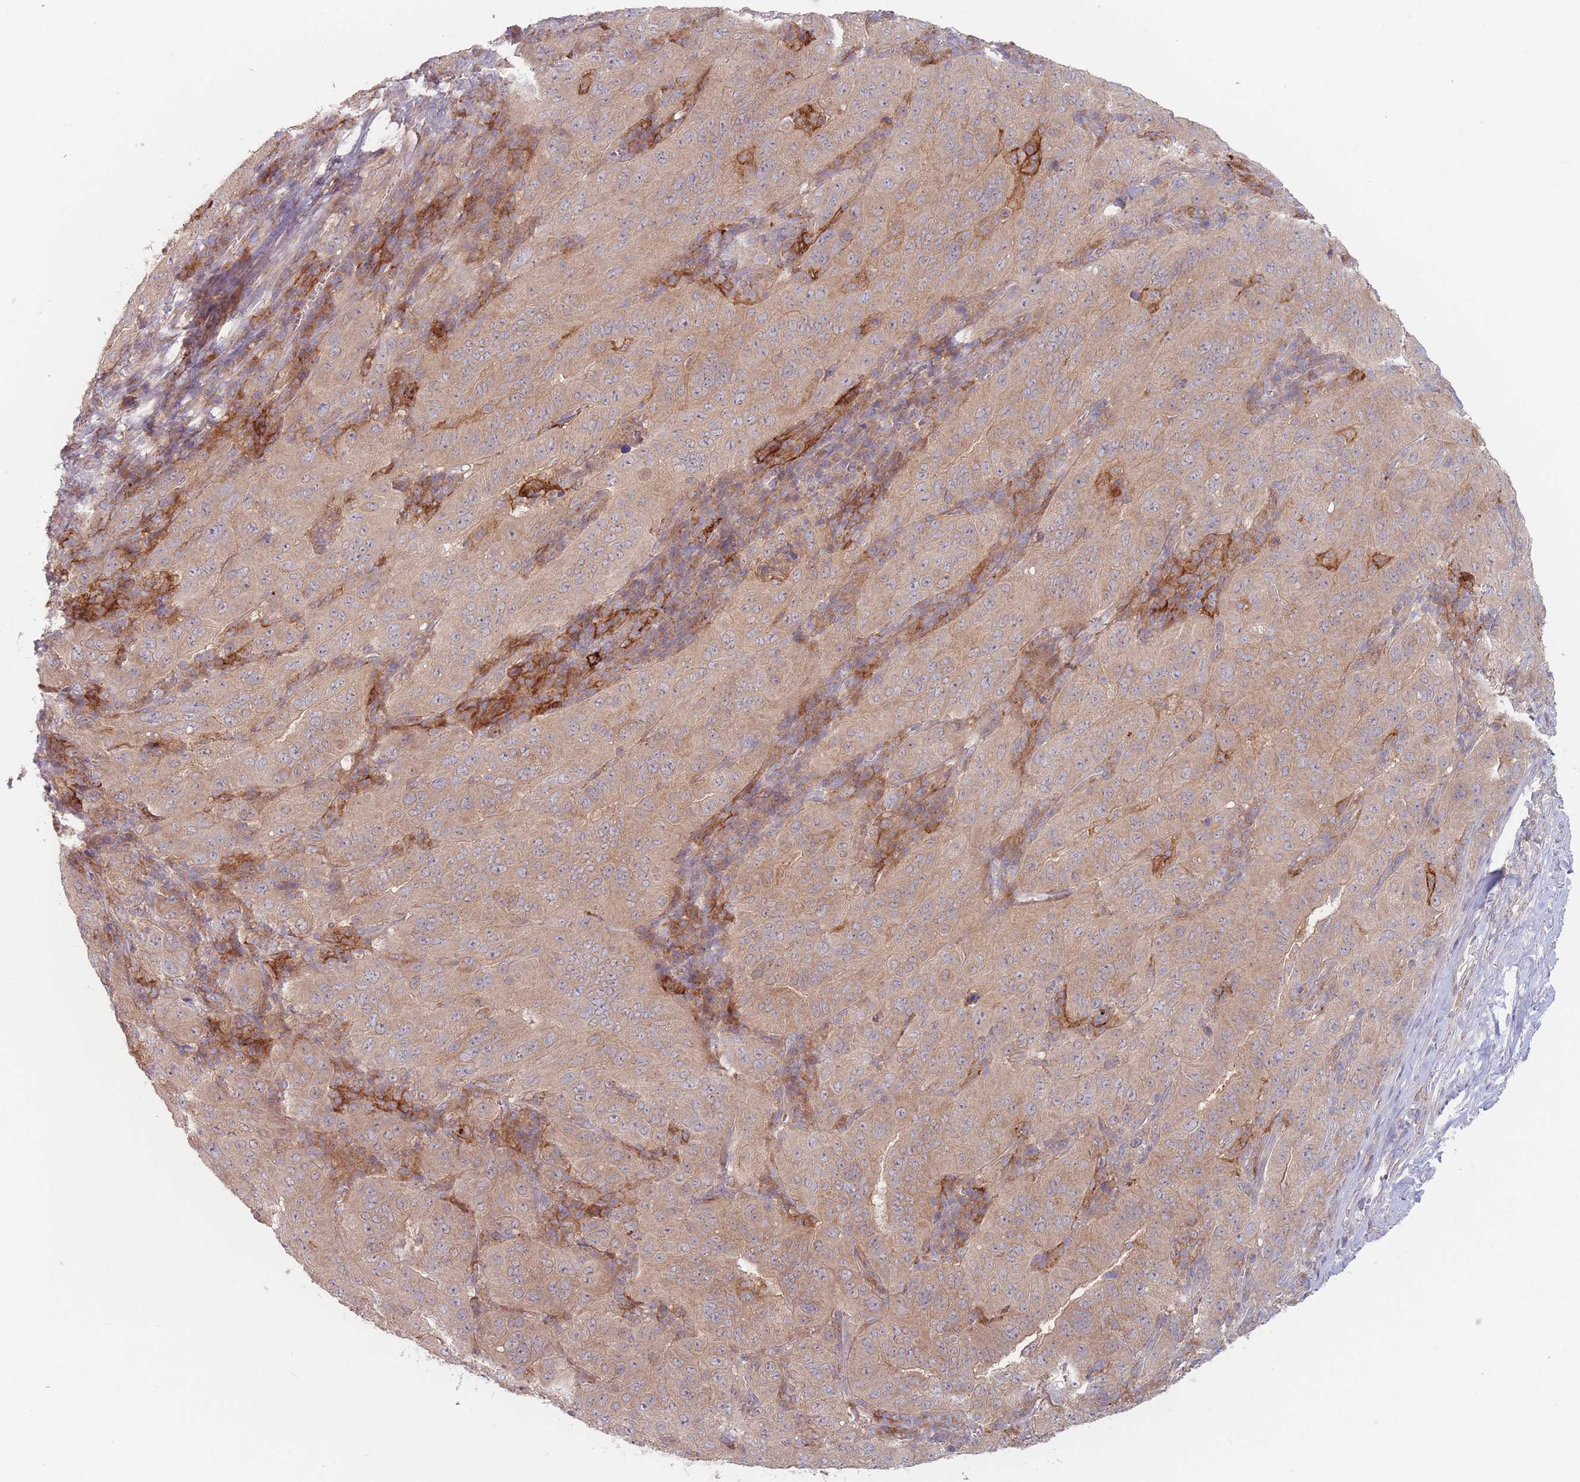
{"staining": {"intensity": "moderate", "quantity": ">75%", "location": "cytoplasmic/membranous"}, "tissue": "pancreatic cancer", "cell_type": "Tumor cells", "image_type": "cancer", "snomed": [{"axis": "morphology", "description": "Adenocarcinoma, NOS"}, {"axis": "topography", "description": "Pancreas"}], "caption": "Pancreatic adenocarcinoma was stained to show a protein in brown. There is medium levels of moderate cytoplasmic/membranous positivity in approximately >75% of tumor cells.", "gene": "PPM1A", "patient": {"sex": "male", "age": 63}}